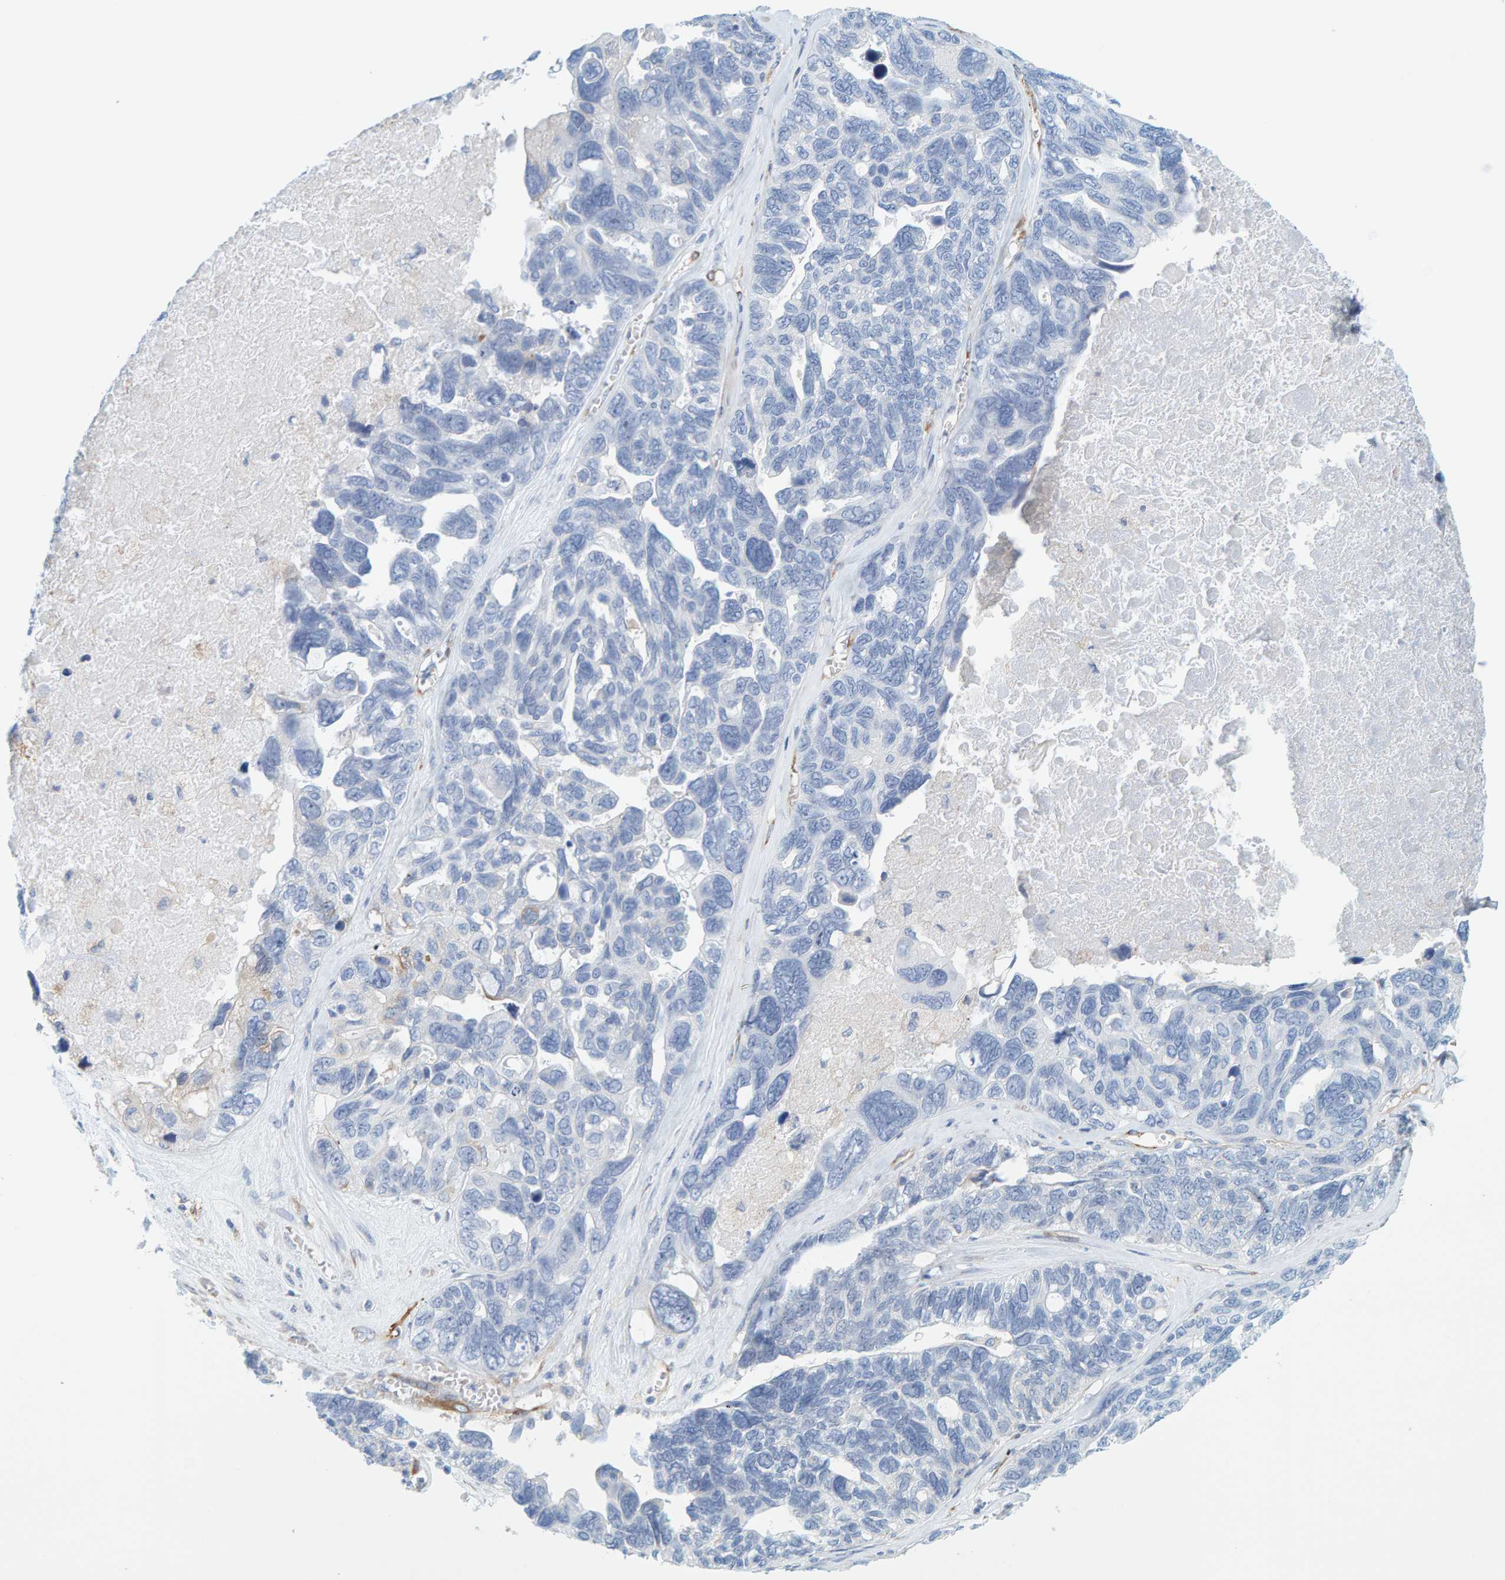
{"staining": {"intensity": "negative", "quantity": "none", "location": "none"}, "tissue": "ovarian cancer", "cell_type": "Tumor cells", "image_type": "cancer", "snomed": [{"axis": "morphology", "description": "Cystadenocarcinoma, serous, NOS"}, {"axis": "topography", "description": "Ovary"}], "caption": "High magnification brightfield microscopy of ovarian serous cystadenocarcinoma stained with DAB (3,3'-diaminobenzidine) (brown) and counterstained with hematoxylin (blue): tumor cells show no significant staining.", "gene": "MAP1B", "patient": {"sex": "female", "age": 79}}